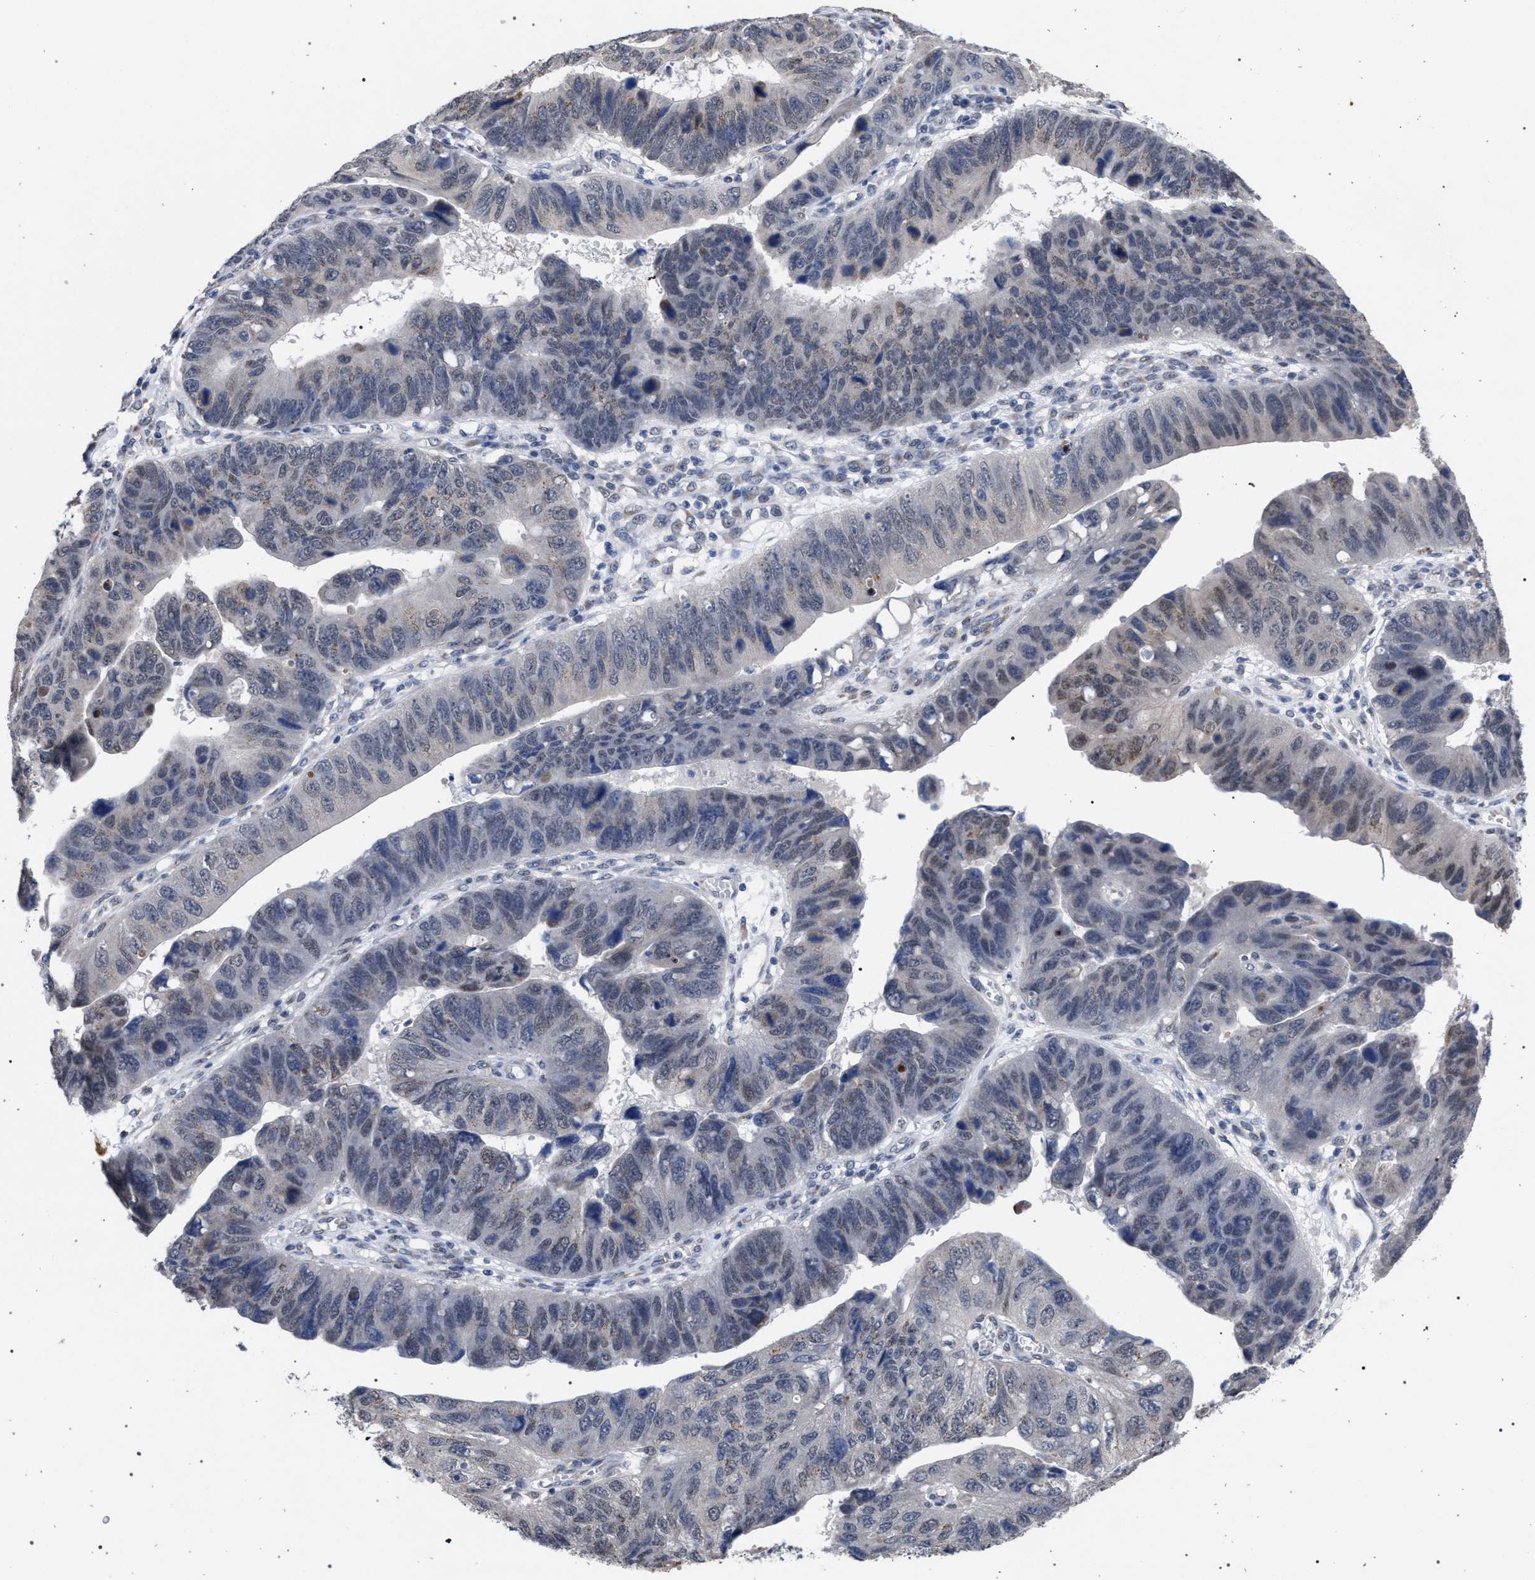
{"staining": {"intensity": "weak", "quantity": "<25%", "location": "cytoplasmic/membranous"}, "tissue": "stomach cancer", "cell_type": "Tumor cells", "image_type": "cancer", "snomed": [{"axis": "morphology", "description": "Adenocarcinoma, NOS"}, {"axis": "topography", "description": "Stomach"}], "caption": "Immunohistochemistry histopathology image of stomach adenocarcinoma stained for a protein (brown), which displays no positivity in tumor cells.", "gene": "GOLGA2", "patient": {"sex": "male", "age": 59}}